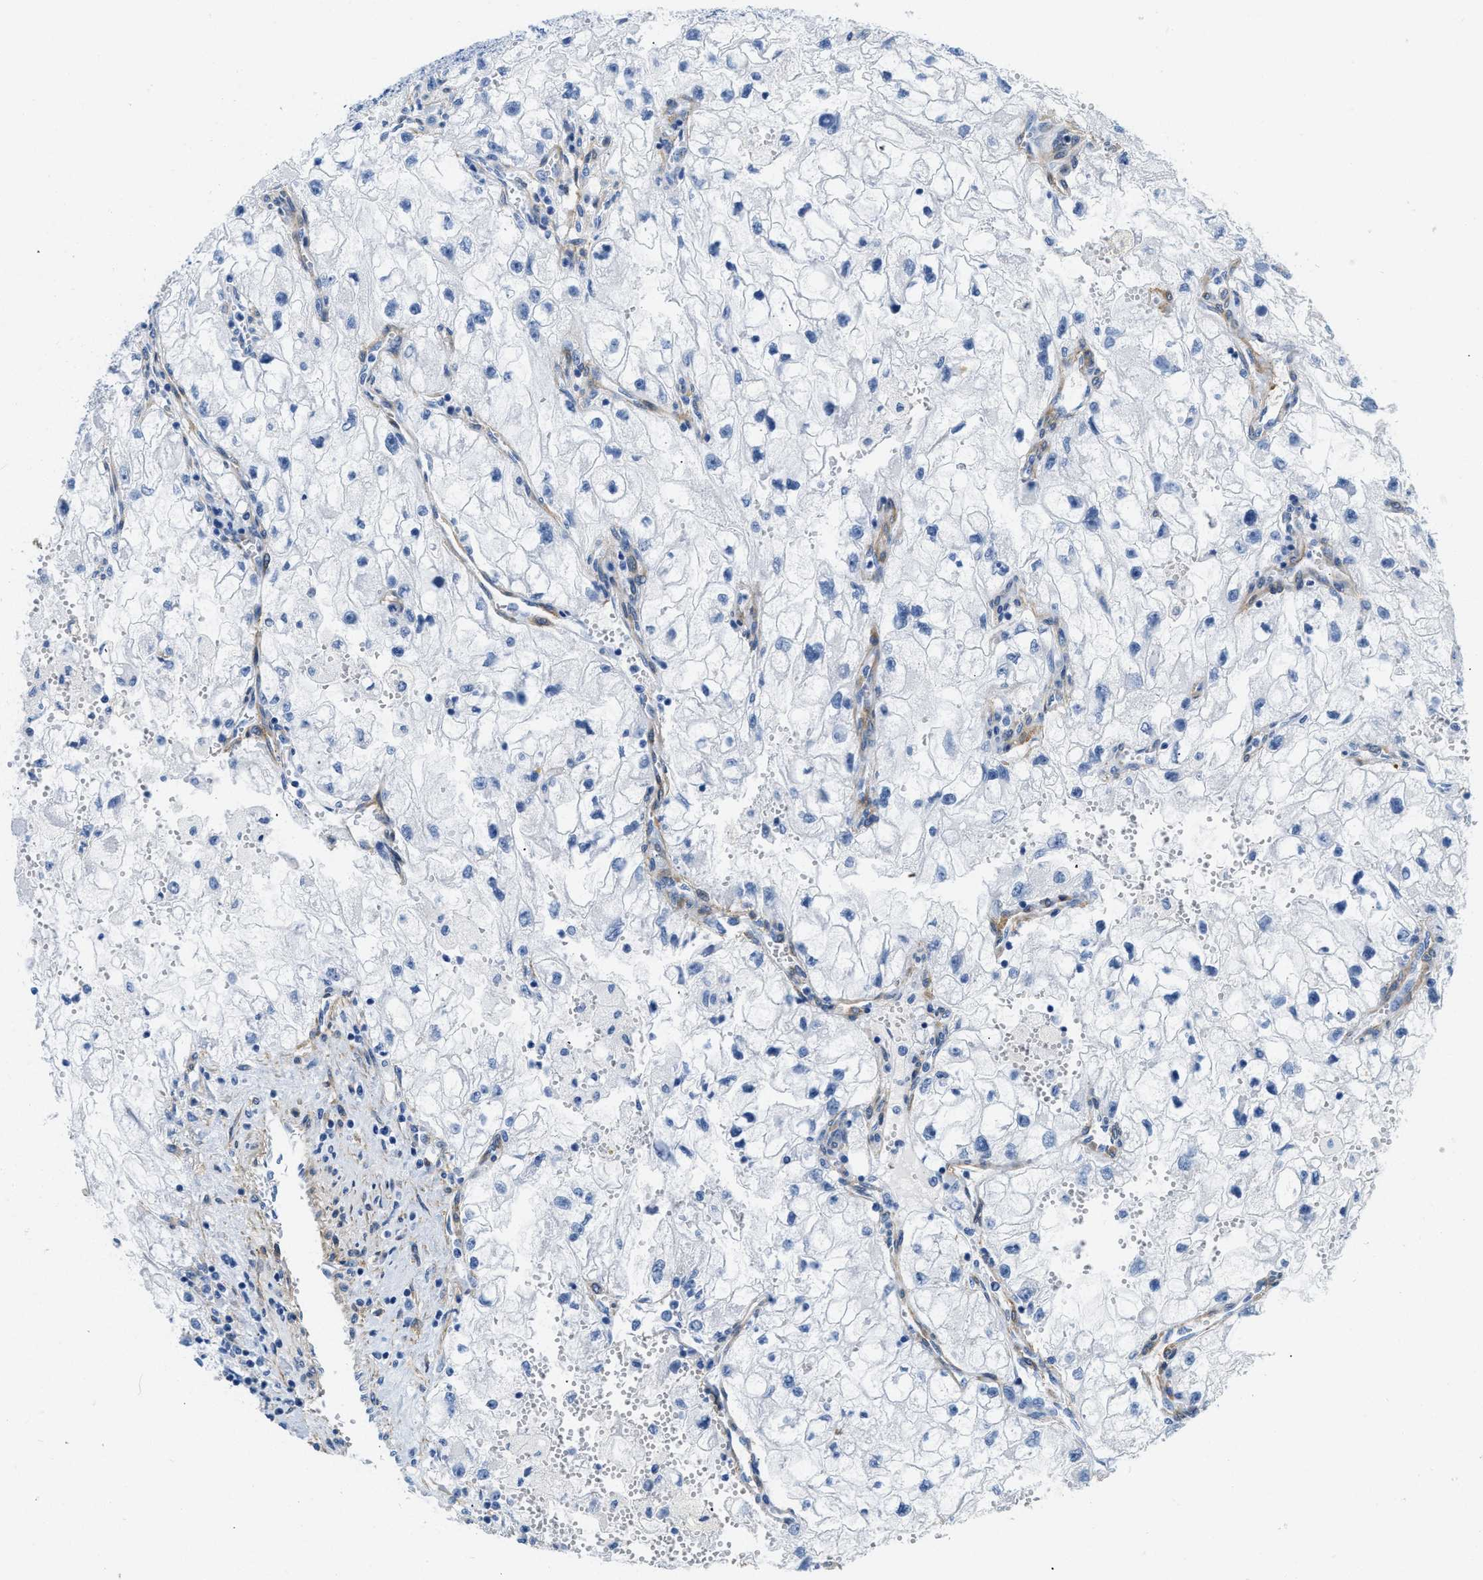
{"staining": {"intensity": "negative", "quantity": "none", "location": "none"}, "tissue": "renal cancer", "cell_type": "Tumor cells", "image_type": "cancer", "snomed": [{"axis": "morphology", "description": "Adenocarcinoma, NOS"}, {"axis": "topography", "description": "Kidney"}], "caption": "Protein analysis of adenocarcinoma (renal) exhibits no significant expression in tumor cells.", "gene": "PDGFRB", "patient": {"sex": "female", "age": 70}}